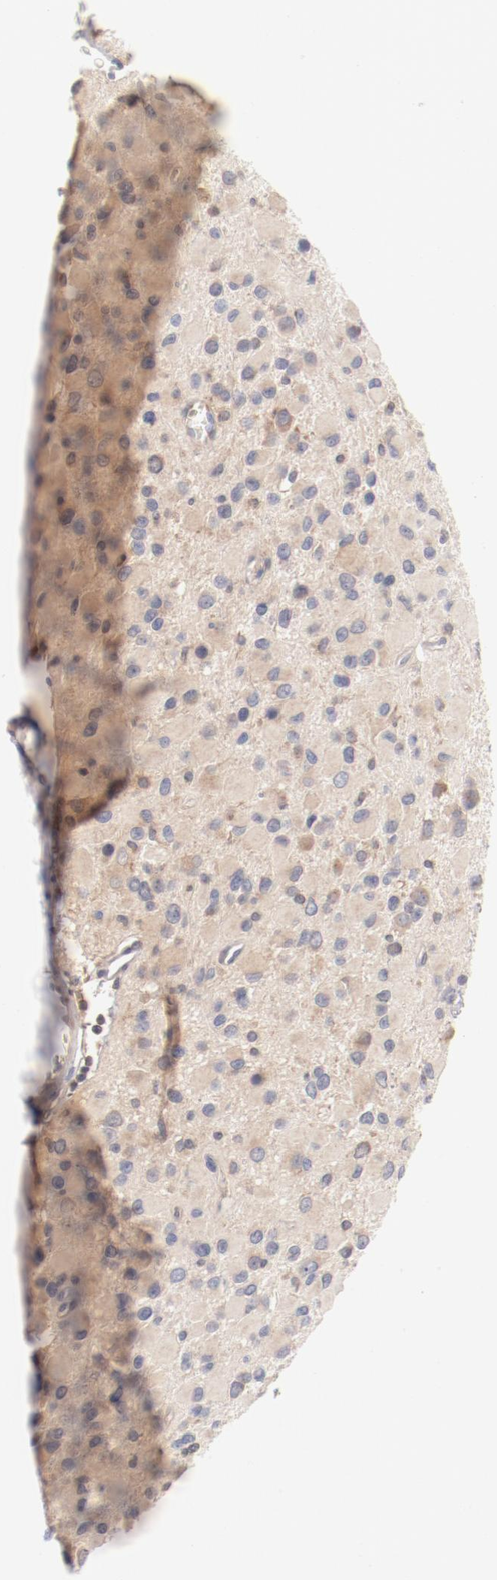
{"staining": {"intensity": "weak", "quantity": "25%-75%", "location": "cytoplasmic/membranous"}, "tissue": "glioma", "cell_type": "Tumor cells", "image_type": "cancer", "snomed": [{"axis": "morphology", "description": "Glioma, malignant, Low grade"}, {"axis": "topography", "description": "Brain"}], "caption": "Immunohistochemical staining of human malignant glioma (low-grade) demonstrates low levels of weak cytoplasmic/membranous protein expression in approximately 25%-75% of tumor cells.", "gene": "SETD3", "patient": {"sex": "male", "age": 42}}